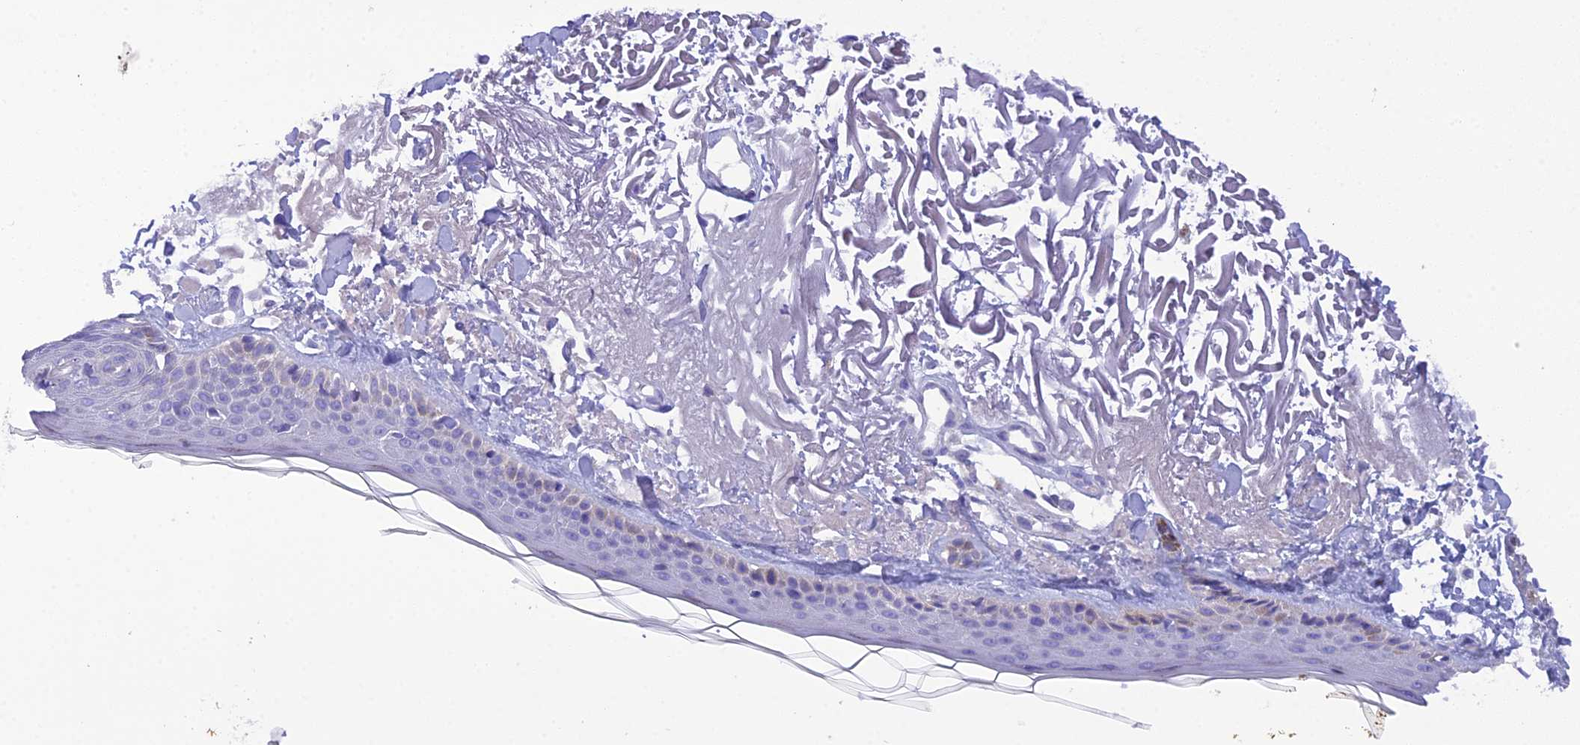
{"staining": {"intensity": "negative", "quantity": "none", "location": "none"}, "tissue": "skin", "cell_type": "Fibroblasts", "image_type": "normal", "snomed": [{"axis": "morphology", "description": "Normal tissue, NOS"}, {"axis": "topography", "description": "Skin"}, {"axis": "topography", "description": "Skeletal muscle"}], "caption": "Human skin stained for a protein using immunohistochemistry (IHC) shows no expression in fibroblasts.", "gene": "KIAA0408", "patient": {"sex": "male", "age": 83}}